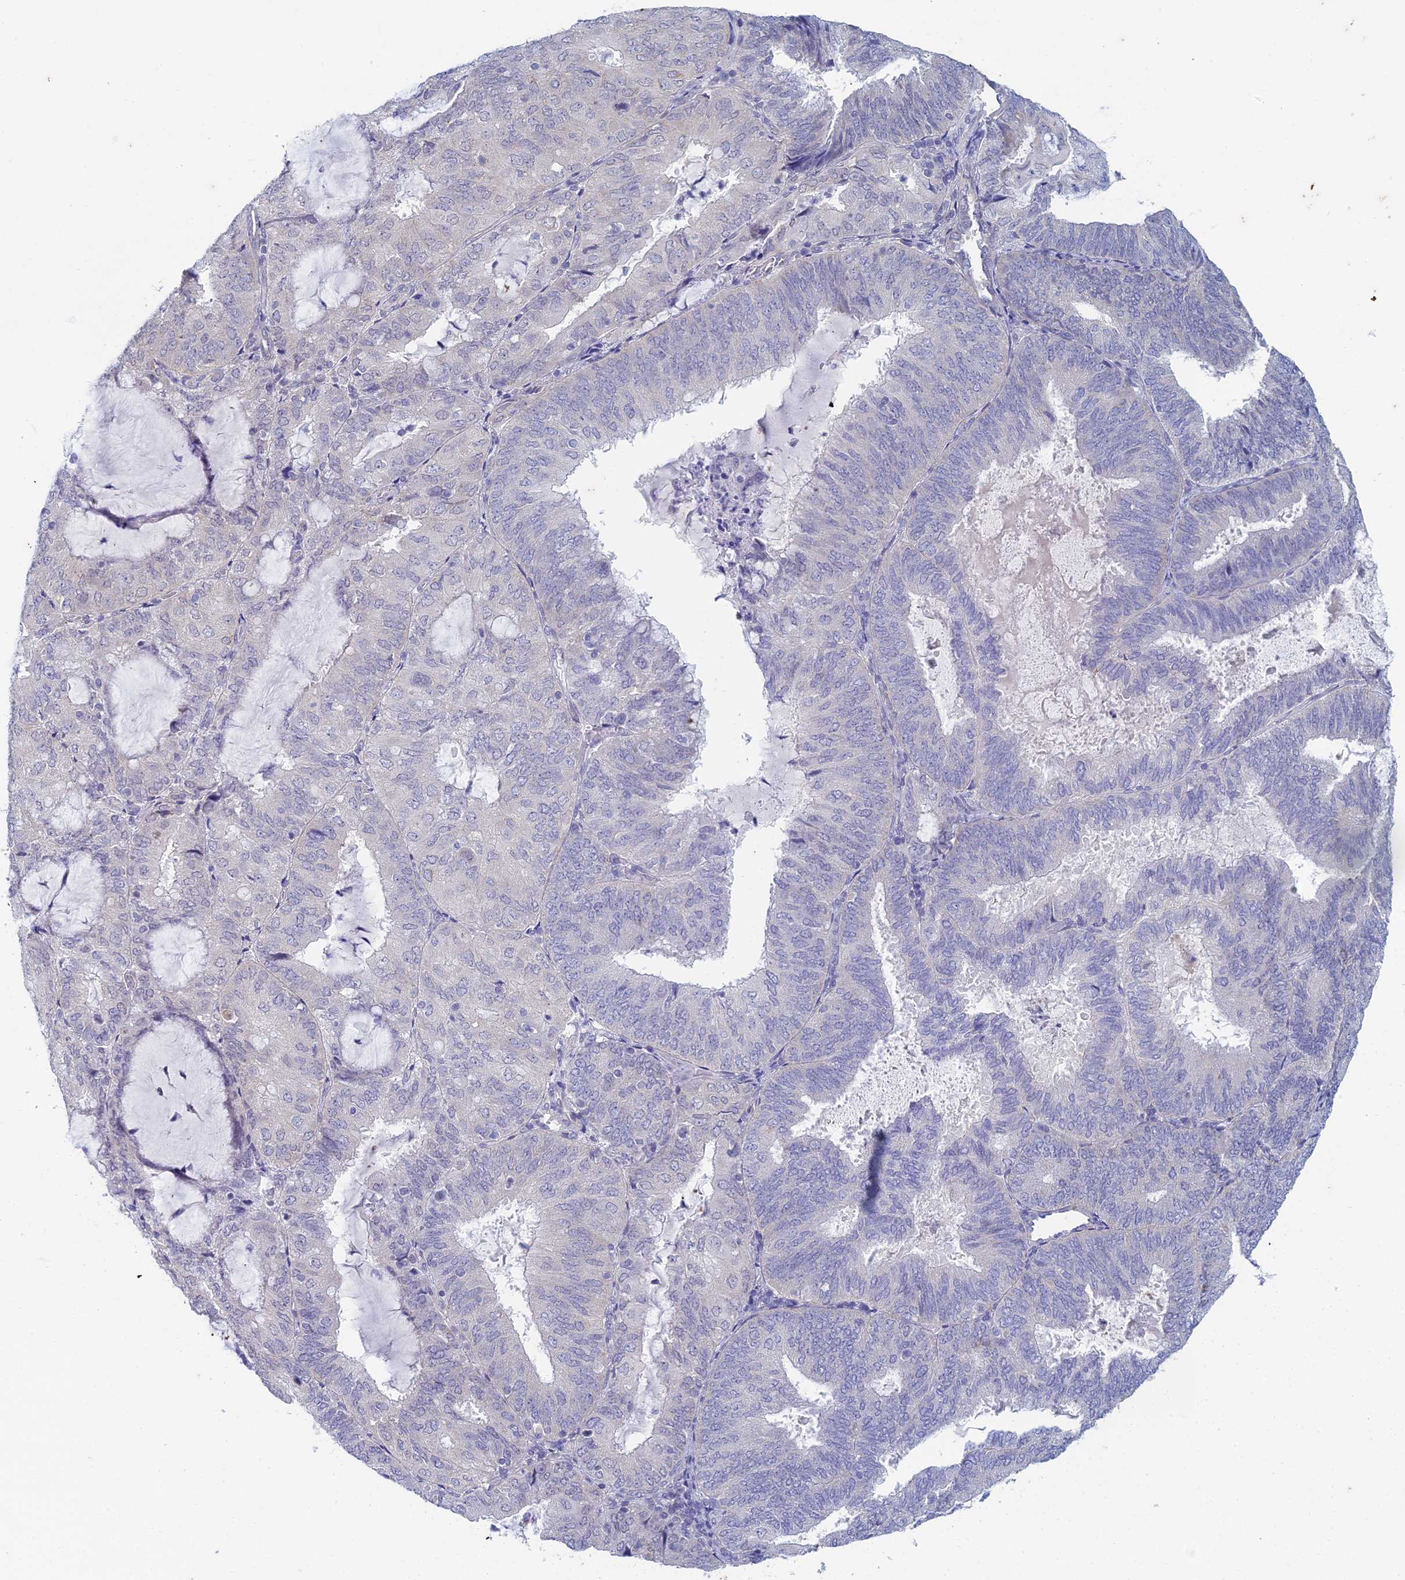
{"staining": {"intensity": "negative", "quantity": "none", "location": "none"}, "tissue": "endometrial cancer", "cell_type": "Tumor cells", "image_type": "cancer", "snomed": [{"axis": "morphology", "description": "Adenocarcinoma, NOS"}, {"axis": "topography", "description": "Endometrium"}], "caption": "There is no significant staining in tumor cells of endometrial cancer.", "gene": "EEF2KMT", "patient": {"sex": "female", "age": 81}}